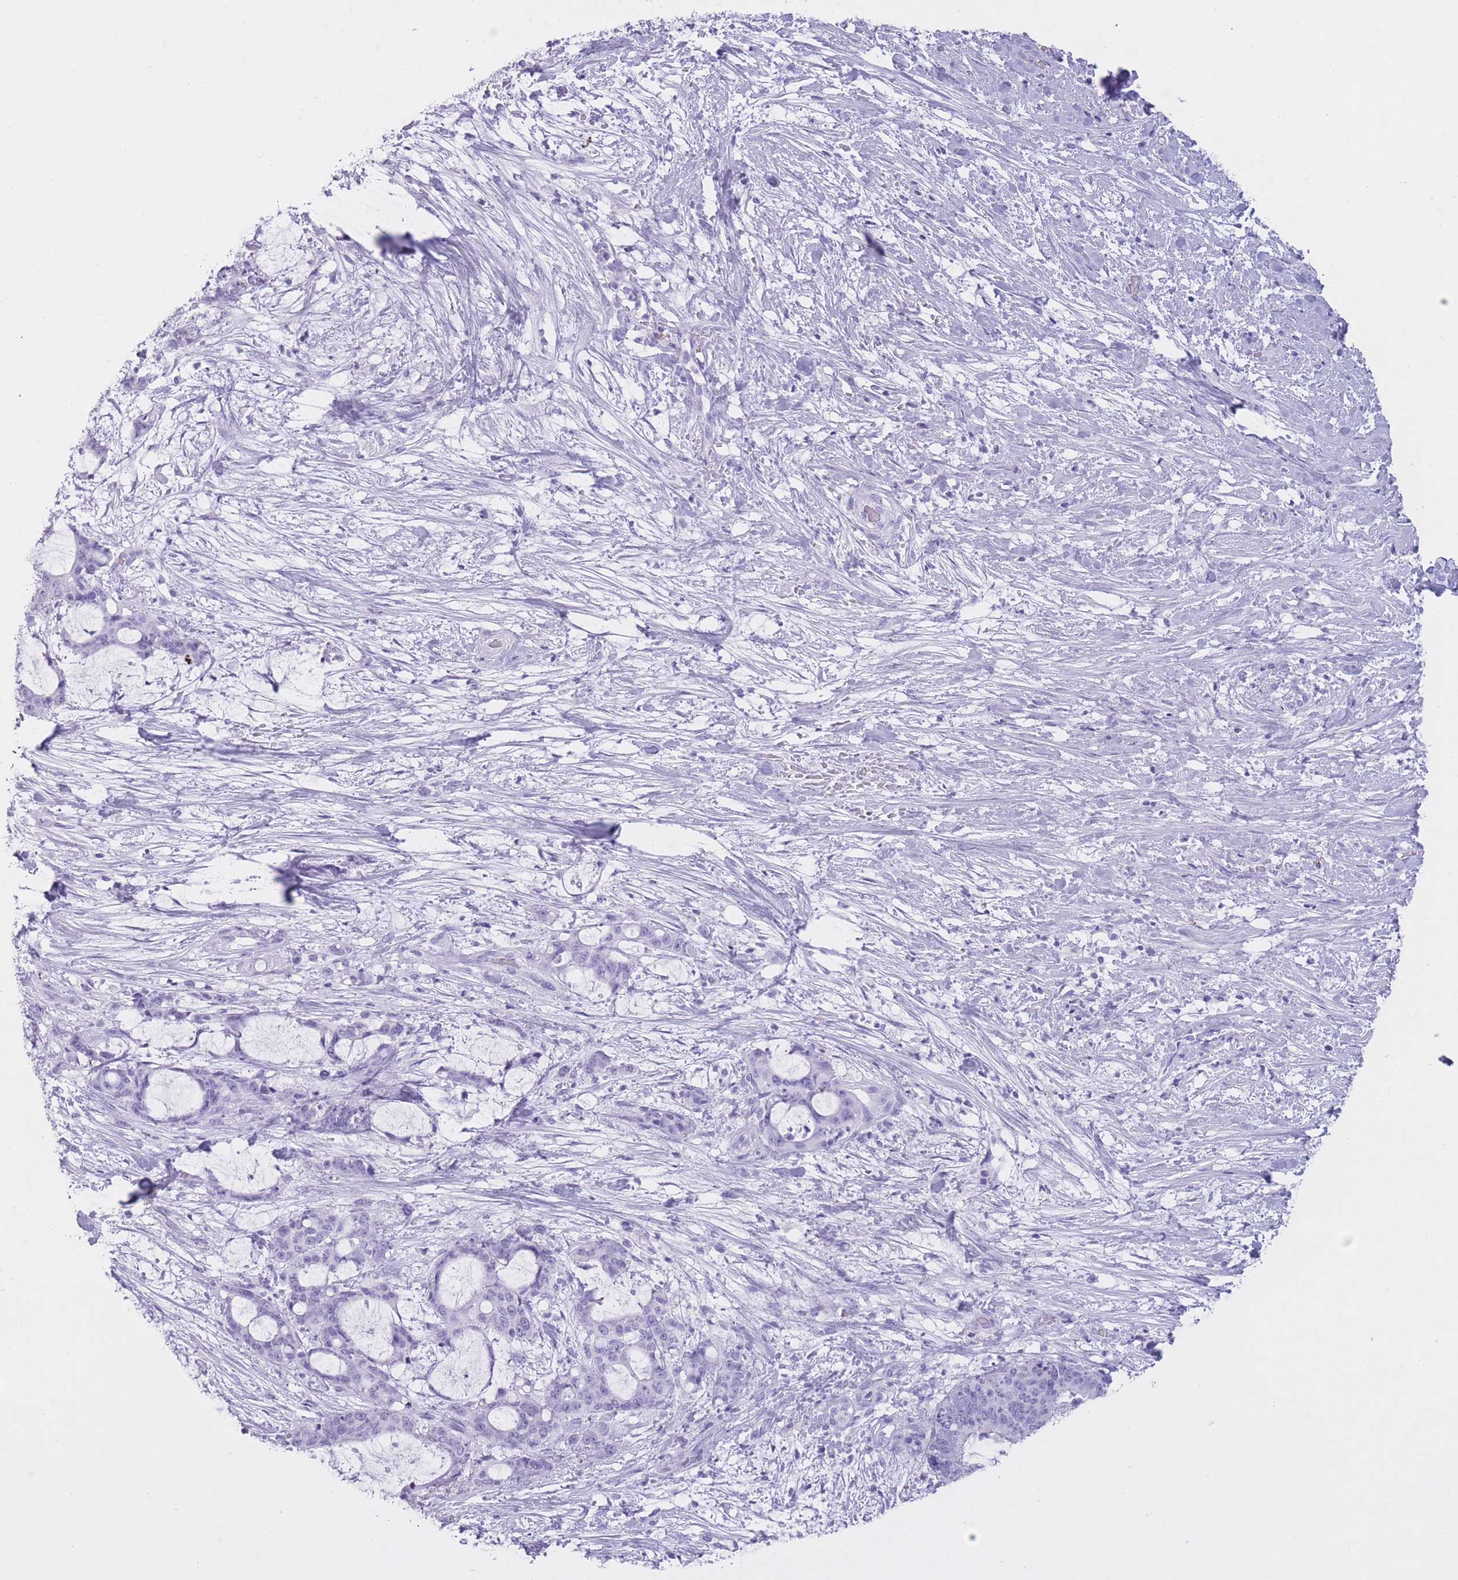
{"staining": {"intensity": "negative", "quantity": "none", "location": "none"}, "tissue": "liver cancer", "cell_type": "Tumor cells", "image_type": "cancer", "snomed": [{"axis": "morphology", "description": "Normal tissue, NOS"}, {"axis": "morphology", "description": "Cholangiocarcinoma"}, {"axis": "topography", "description": "Liver"}, {"axis": "topography", "description": "Peripheral nerve tissue"}], "caption": "Liver cancer was stained to show a protein in brown. There is no significant expression in tumor cells.", "gene": "OR4F21", "patient": {"sex": "female", "age": 73}}